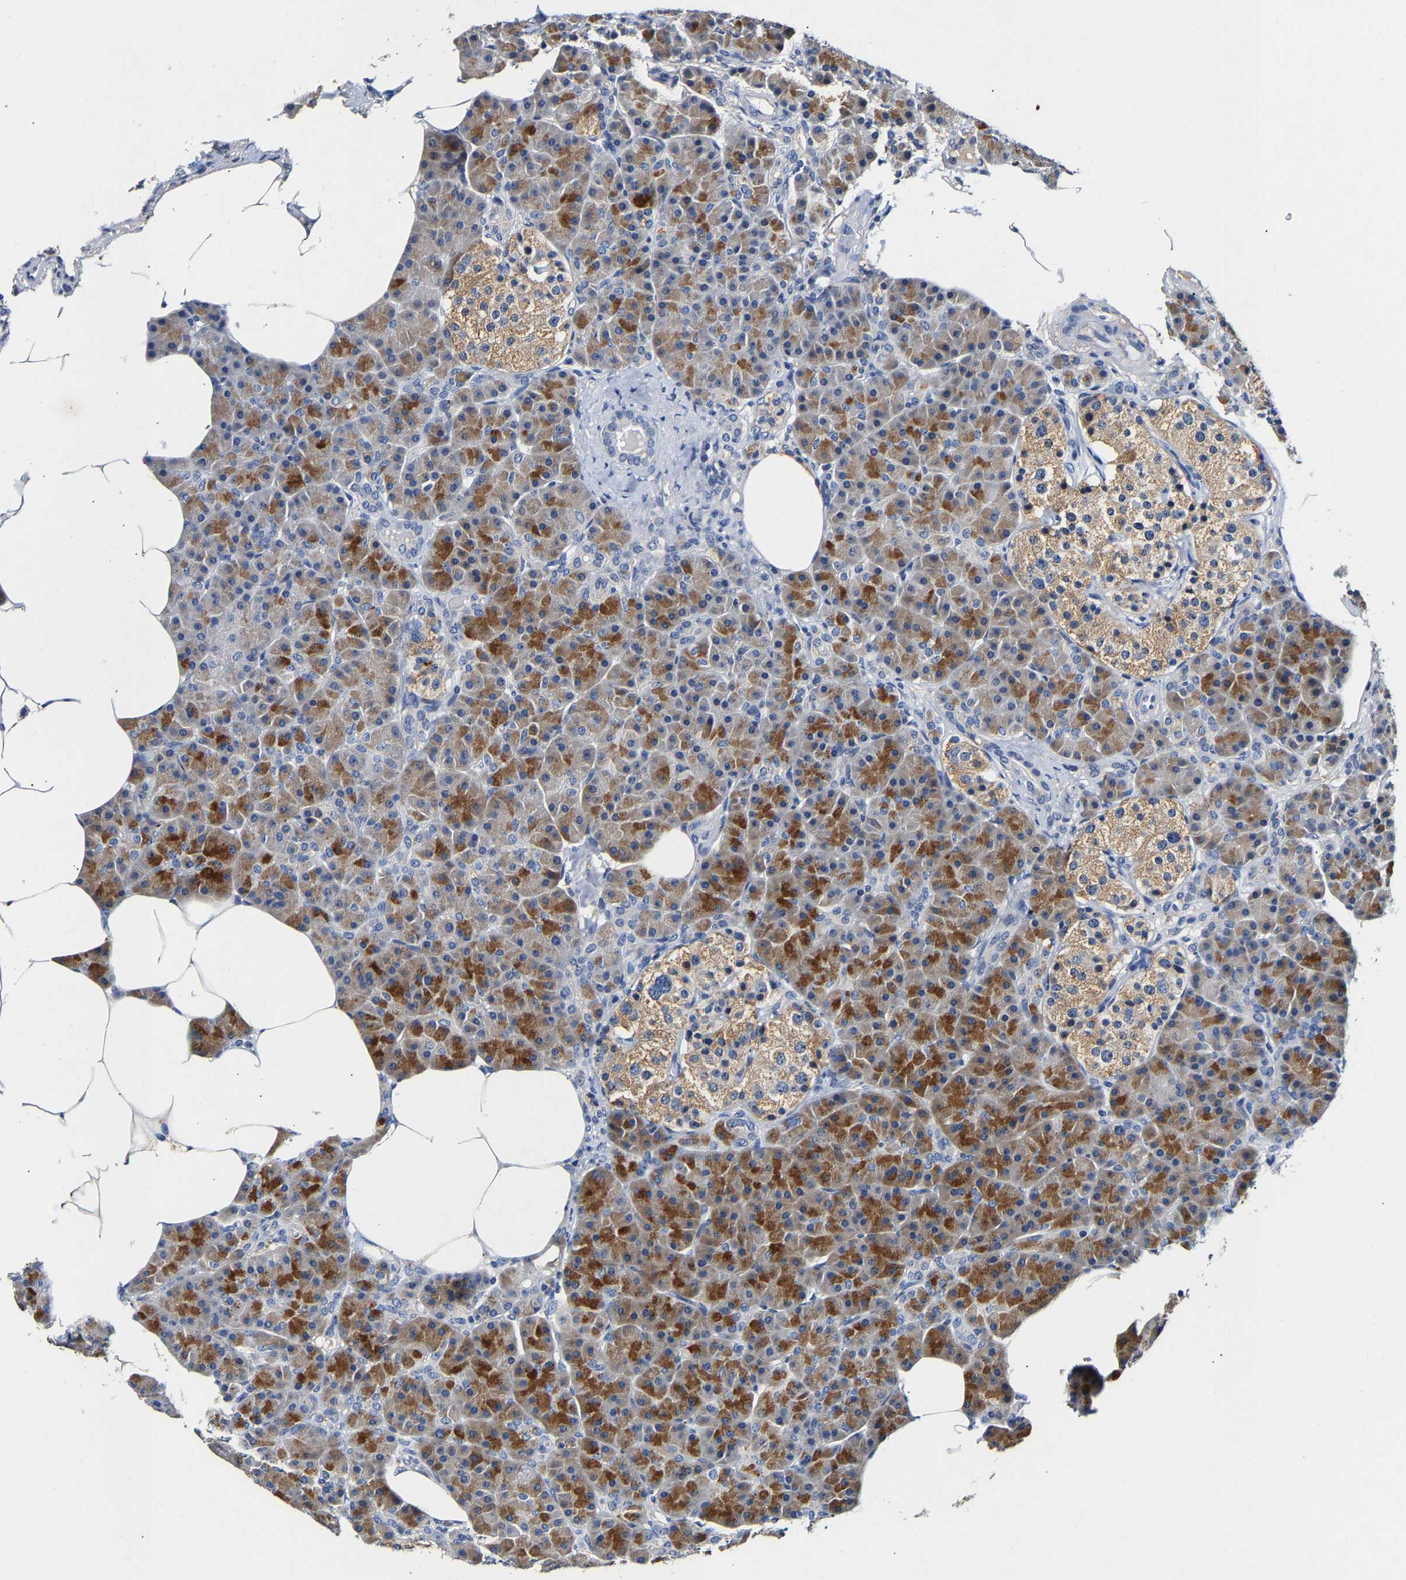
{"staining": {"intensity": "moderate", "quantity": "25%-75%", "location": "cytoplasmic/membranous"}, "tissue": "pancreas", "cell_type": "Exocrine glandular cells", "image_type": "normal", "snomed": [{"axis": "morphology", "description": "Normal tissue, NOS"}, {"axis": "topography", "description": "Pancreas"}], "caption": "Brown immunohistochemical staining in unremarkable pancreas demonstrates moderate cytoplasmic/membranous staining in approximately 25%-75% of exocrine glandular cells.", "gene": "SLCO2B1", "patient": {"sex": "female", "age": 70}}